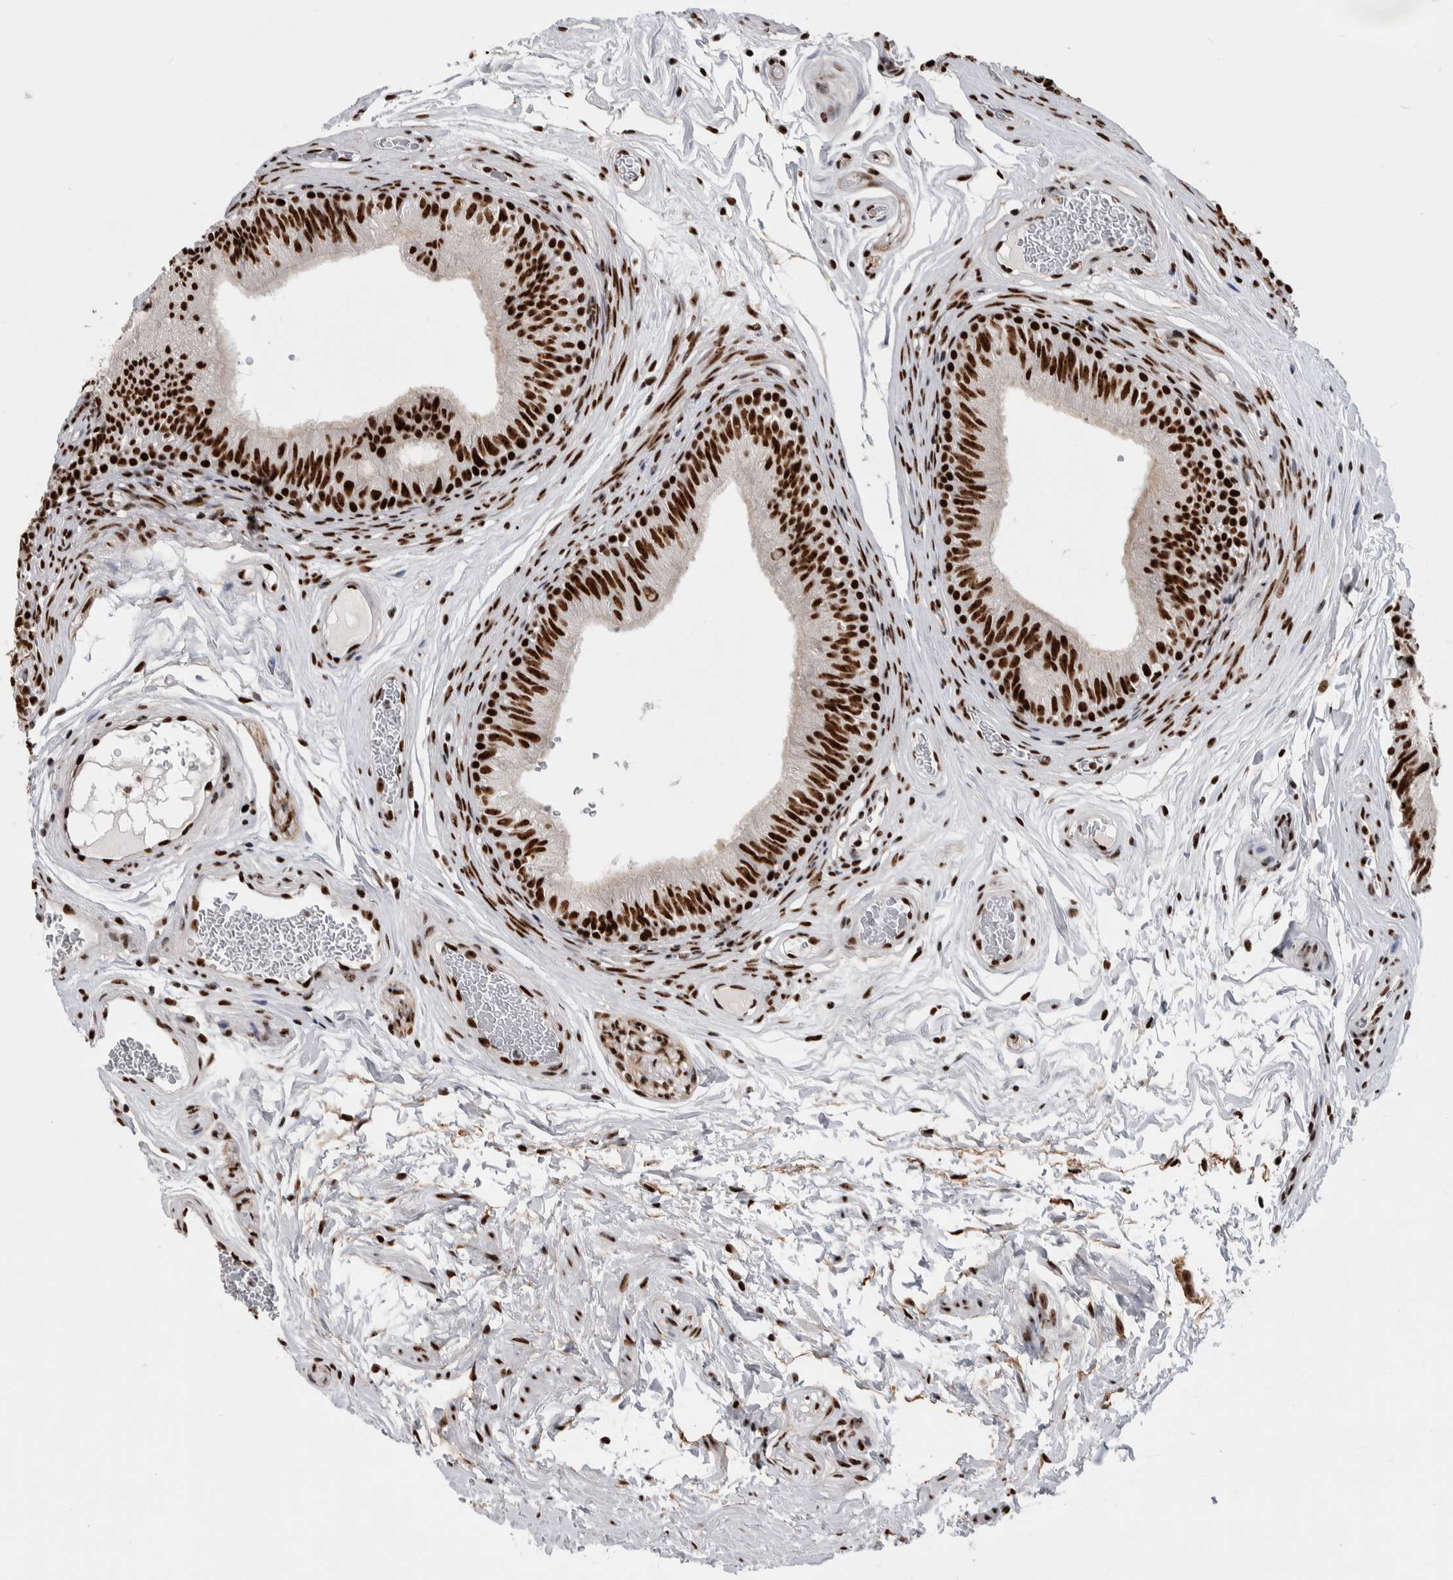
{"staining": {"intensity": "strong", "quantity": ">75%", "location": "nuclear"}, "tissue": "epididymis", "cell_type": "Glandular cells", "image_type": "normal", "snomed": [{"axis": "morphology", "description": "Normal tissue, NOS"}, {"axis": "topography", "description": "Epididymis"}], "caption": "Immunohistochemical staining of benign epididymis shows high levels of strong nuclear positivity in about >75% of glandular cells. (Stains: DAB in brown, nuclei in blue, Microscopy: brightfield microscopy at high magnification).", "gene": "NCL", "patient": {"sex": "male", "age": 36}}